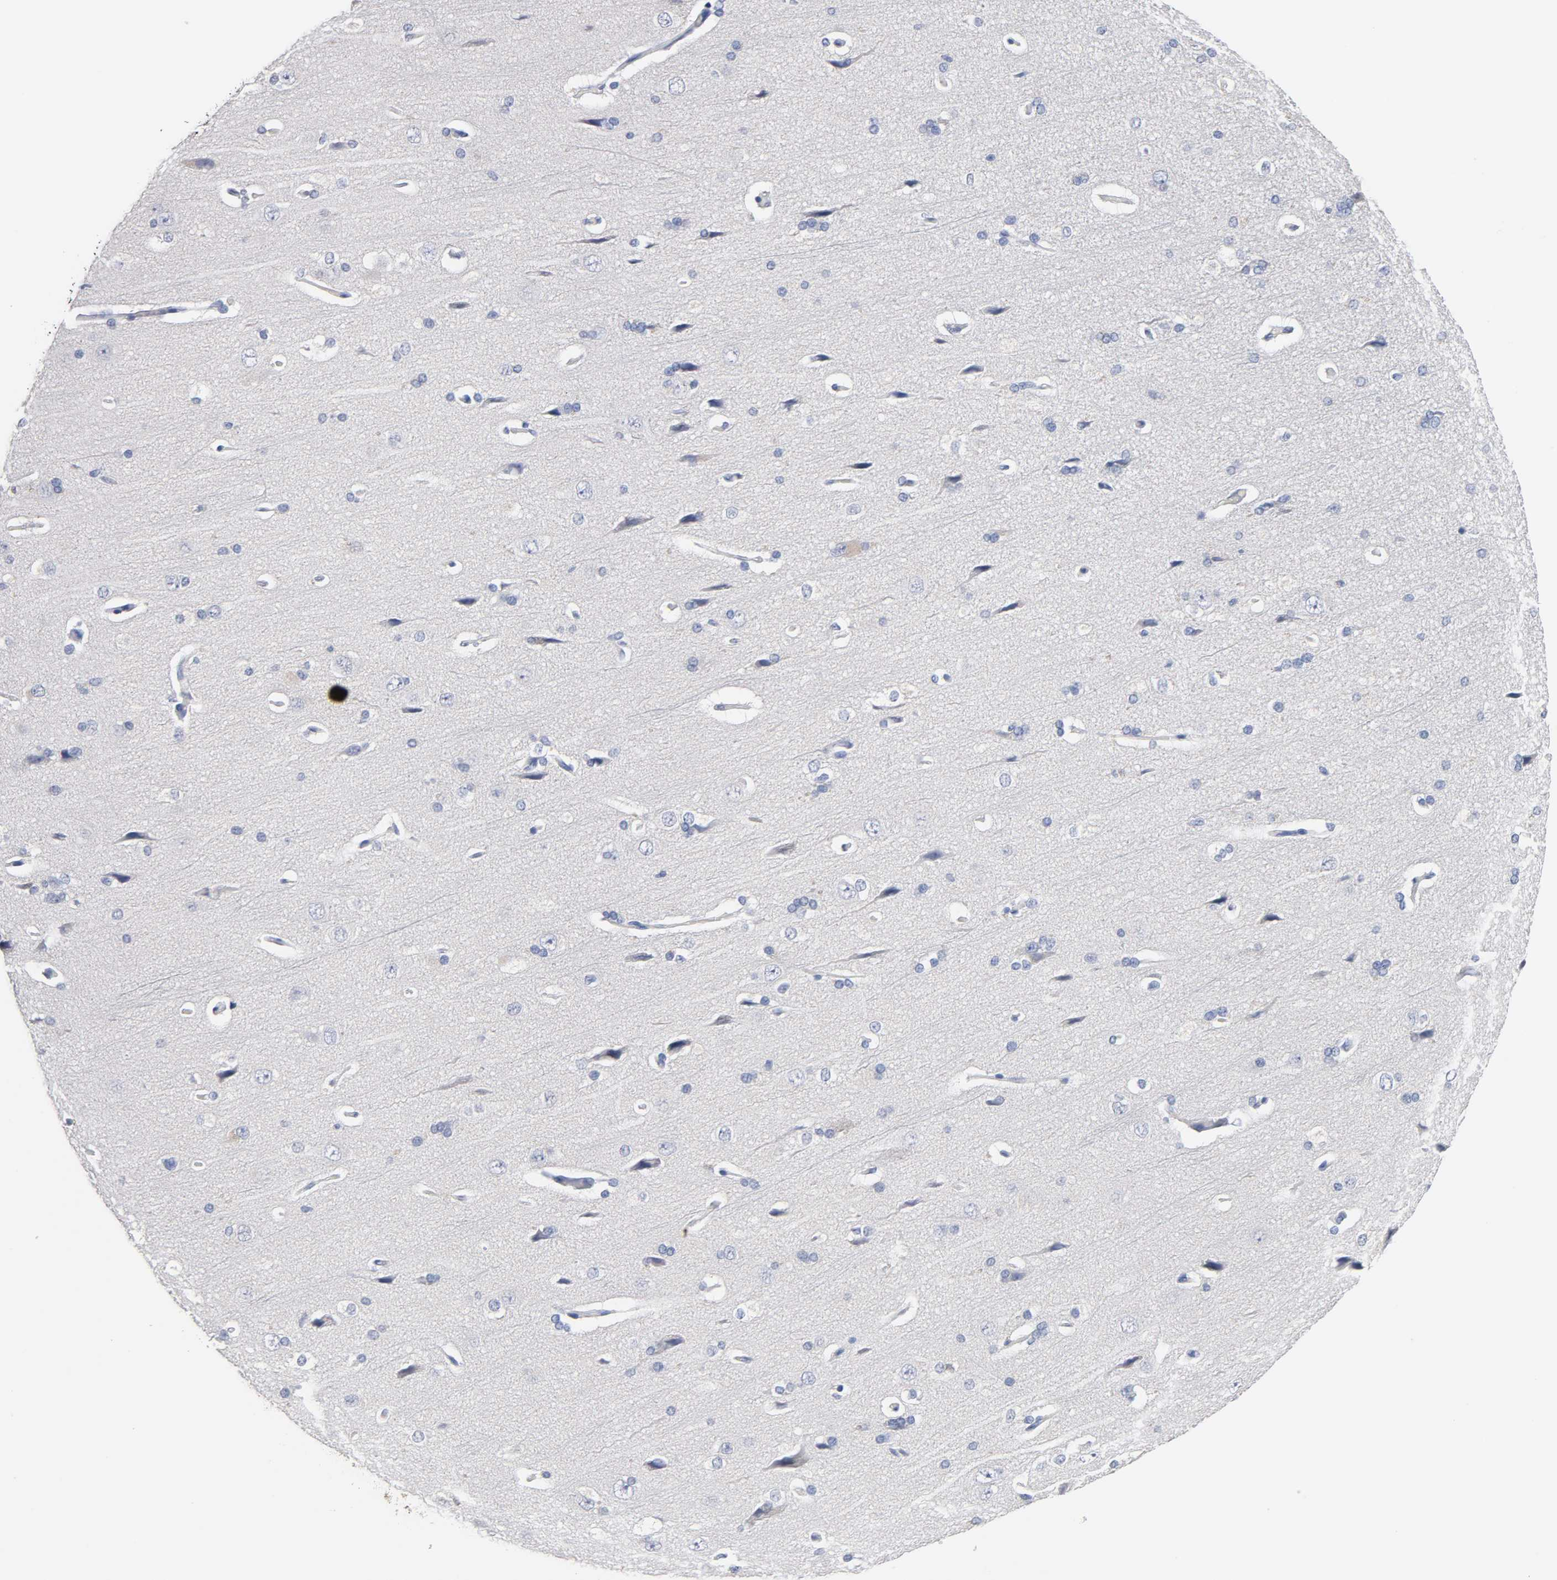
{"staining": {"intensity": "negative", "quantity": "none", "location": "none"}, "tissue": "cerebral cortex", "cell_type": "Endothelial cells", "image_type": "normal", "snomed": [{"axis": "morphology", "description": "Normal tissue, NOS"}, {"axis": "topography", "description": "Cerebral cortex"}], "caption": "An image of human cerebral cortex is negative for staining in endothelial cells. (DAB (3,3'-diaminobenzidine) immunohistochemistry visualized using brightfield microscopy, high magnification).", "gene": "ZCCHC13", "patient": {"sex": "male", "age": 62}}